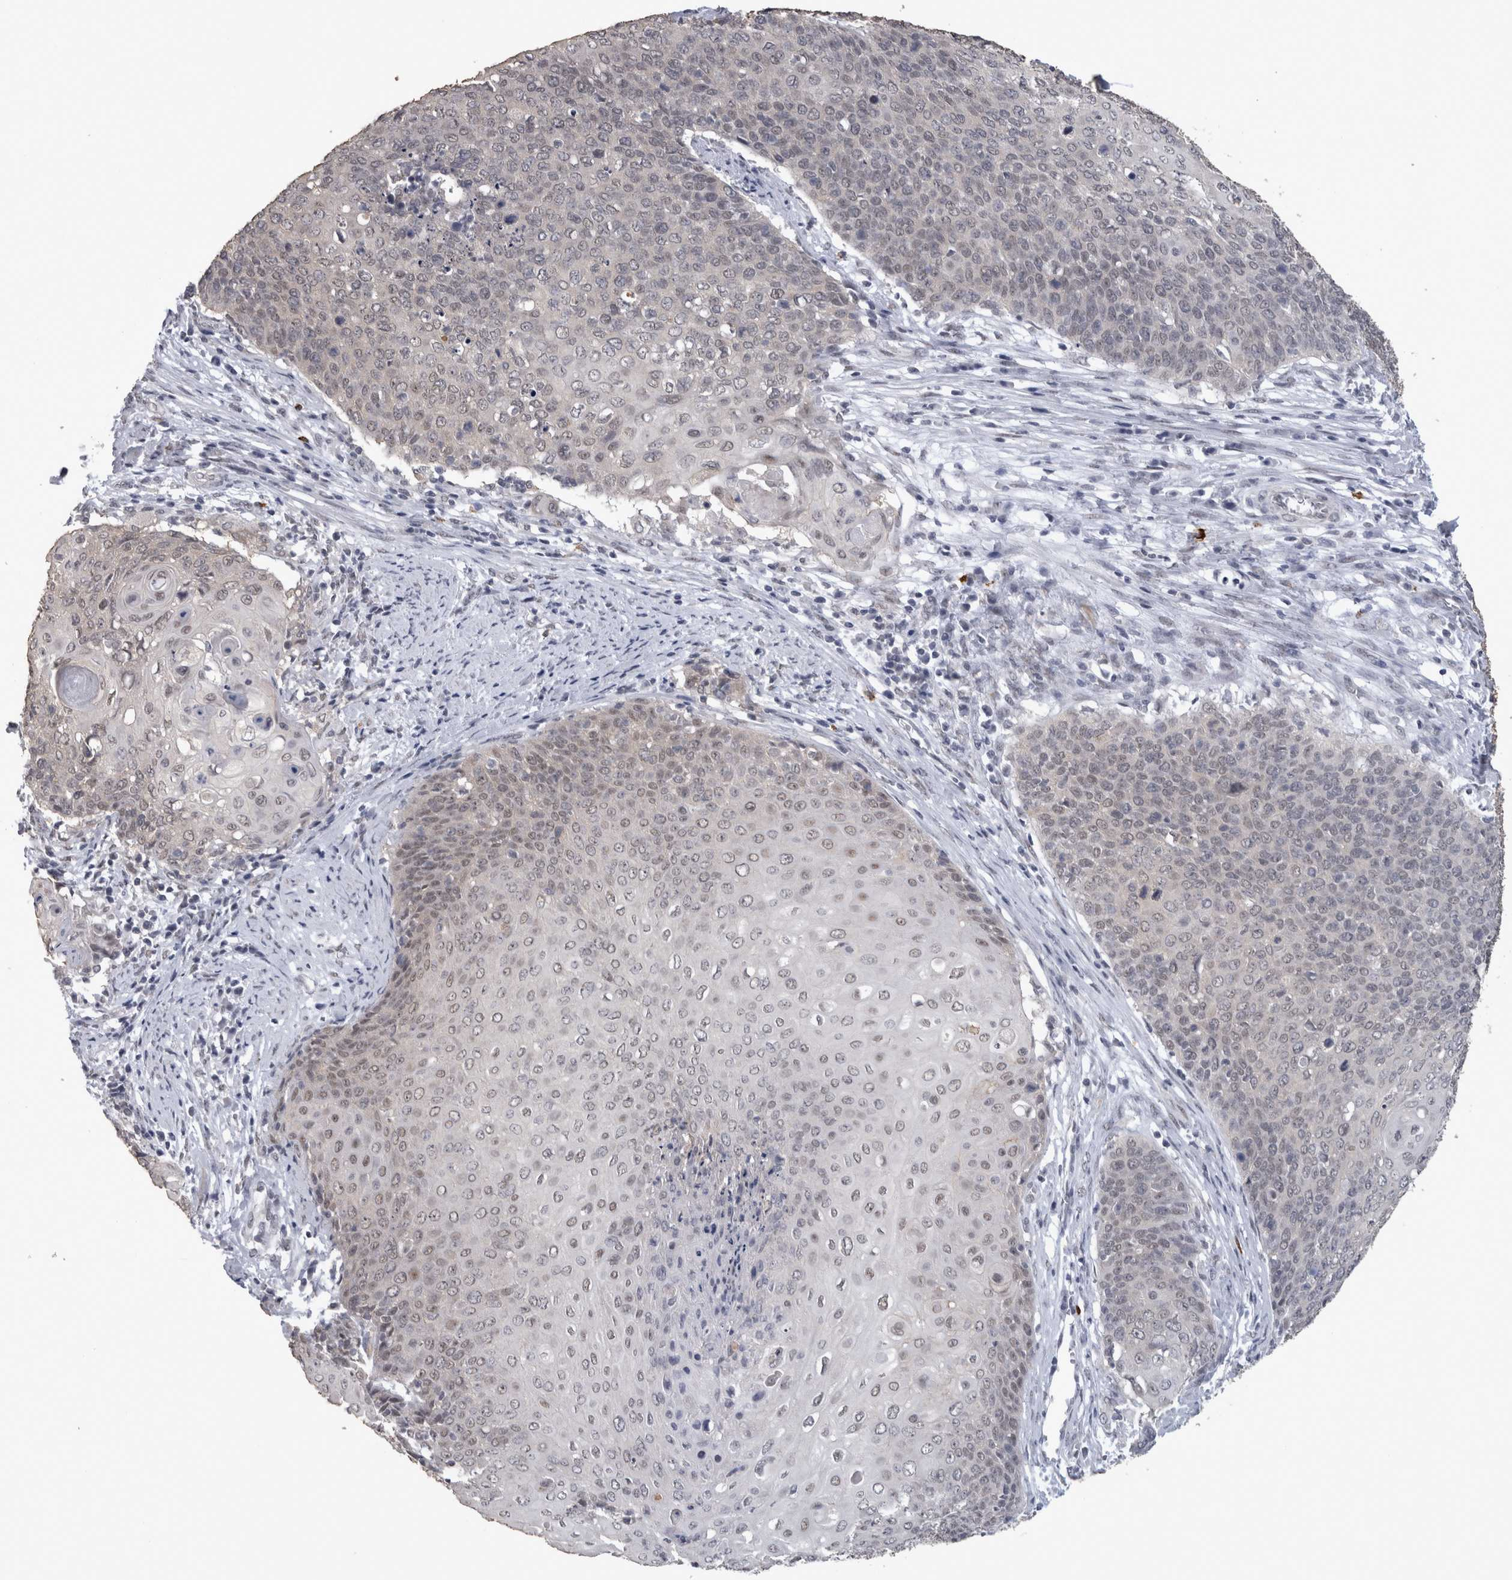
{"staining": {"intensity": "weak", "quantity": ">75%", "location": "nuclear"}, "tissue": "cervical cancer", "cell_type": "Tumor cells", "image_type": "cancer", "snomed": [{"axis": "morphology", "description": "Squamous cell carcinoma, NOS"}, {"axis": "topography", "description": "Cervix"}], "caption": "Squamous cell carcinoma (cervical) stained for a protein reveals weak nuclear positivity in tumor cells.", "gene": "PEBP4", "patient": {"sex": "female", "age": 39}}